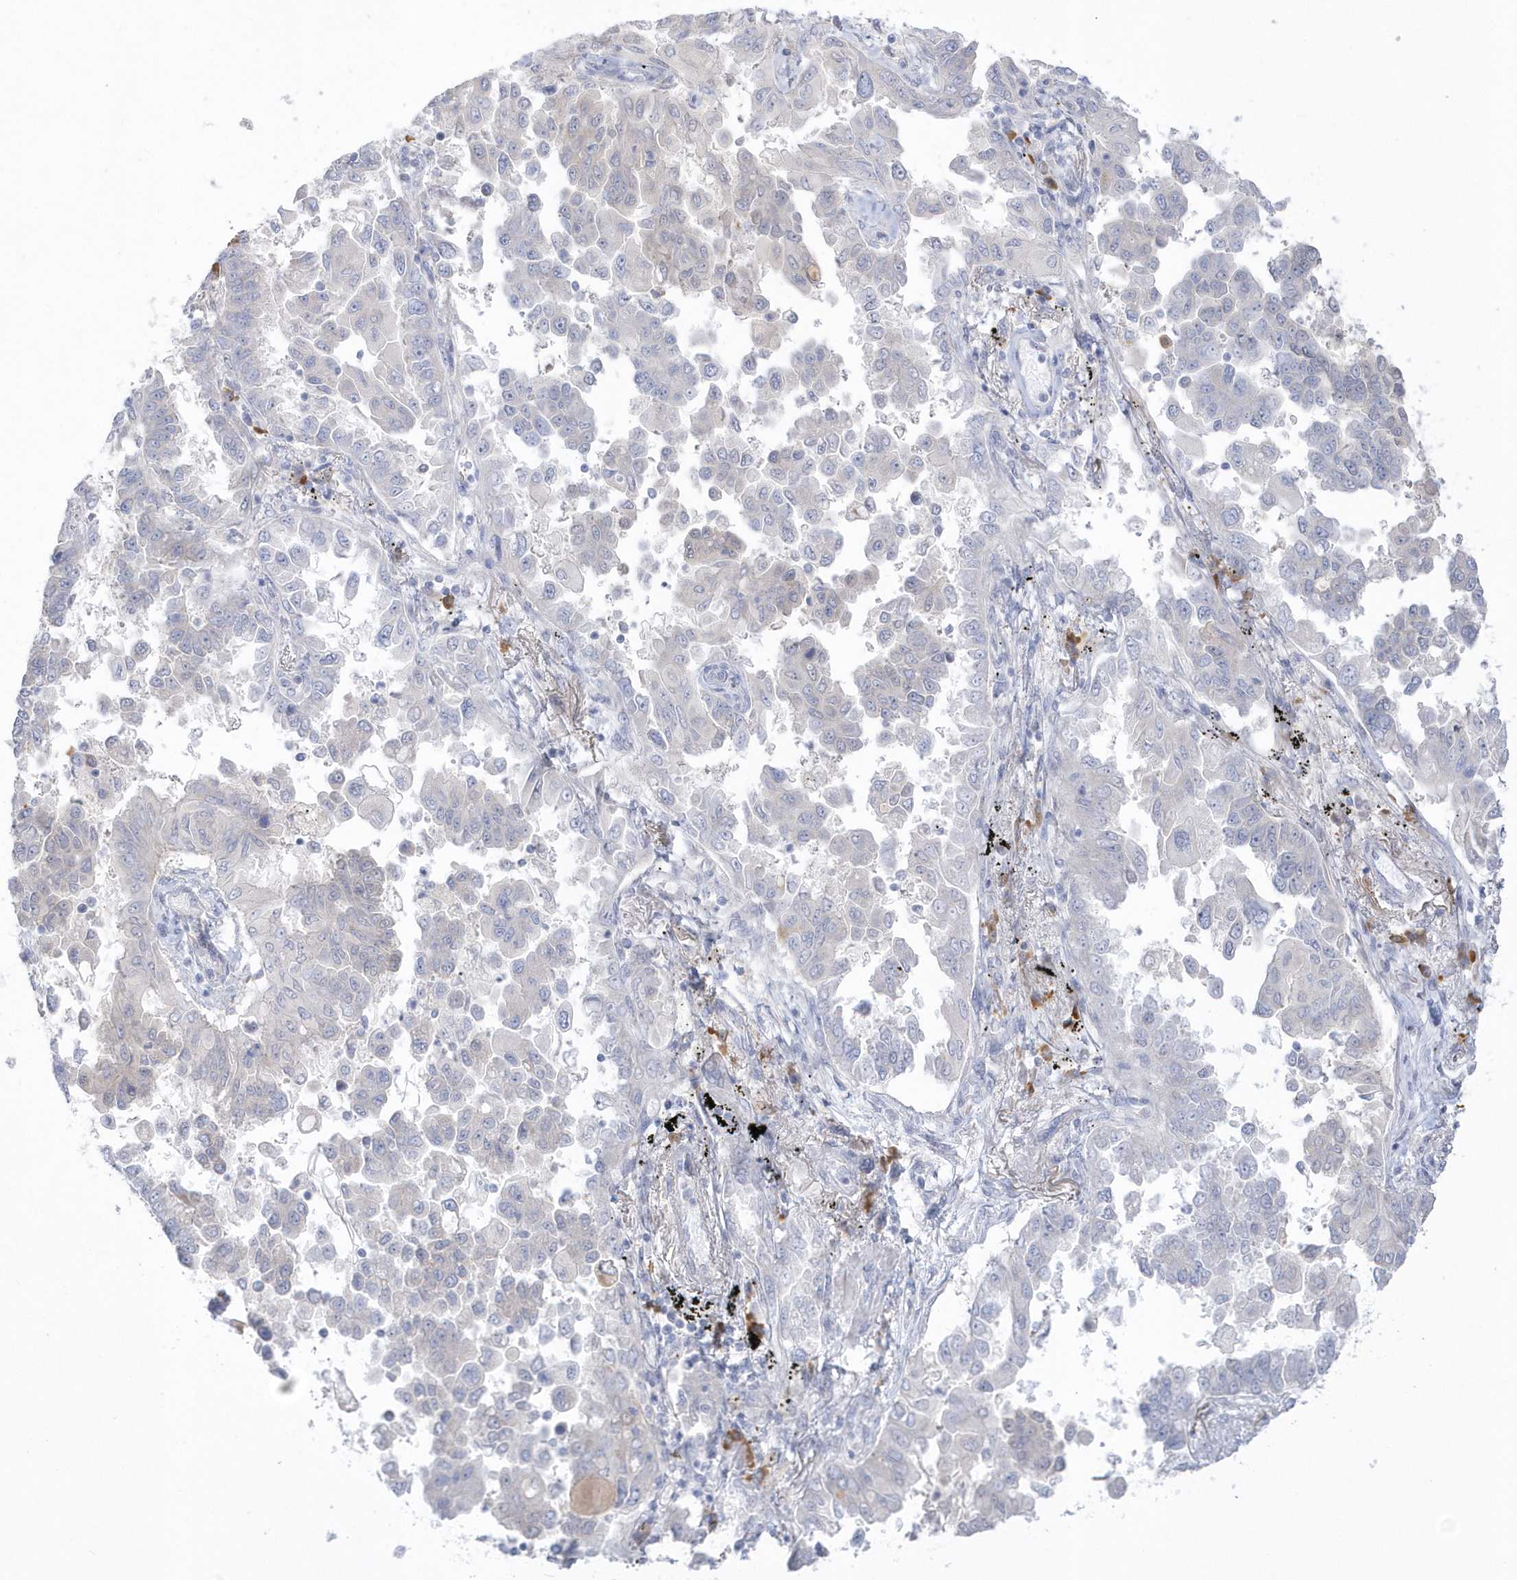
{"staining": {"intensity": "negative", "quantity": "none", "location": "none"}, "tissue": "lung cancer", "cell_type": "Tumor cells", "image_type": "cancer", "snomed": [{"axis": "morphology", "description": "Adenocarcinoma, NOS"}, {"axis": "topography", "description": "Lung"}], "caption": "Tumor cells are negative for brown protein staining in lung cancer. (Stains: DAB (3,3'-diaminobenzidine) immunohistochemistry with hematoxylin counter stain, Microscopy: brightfield microscopy at high magnification).", "gene": "SEMA3D", "patient": {"sex": "female", "age": 67}}